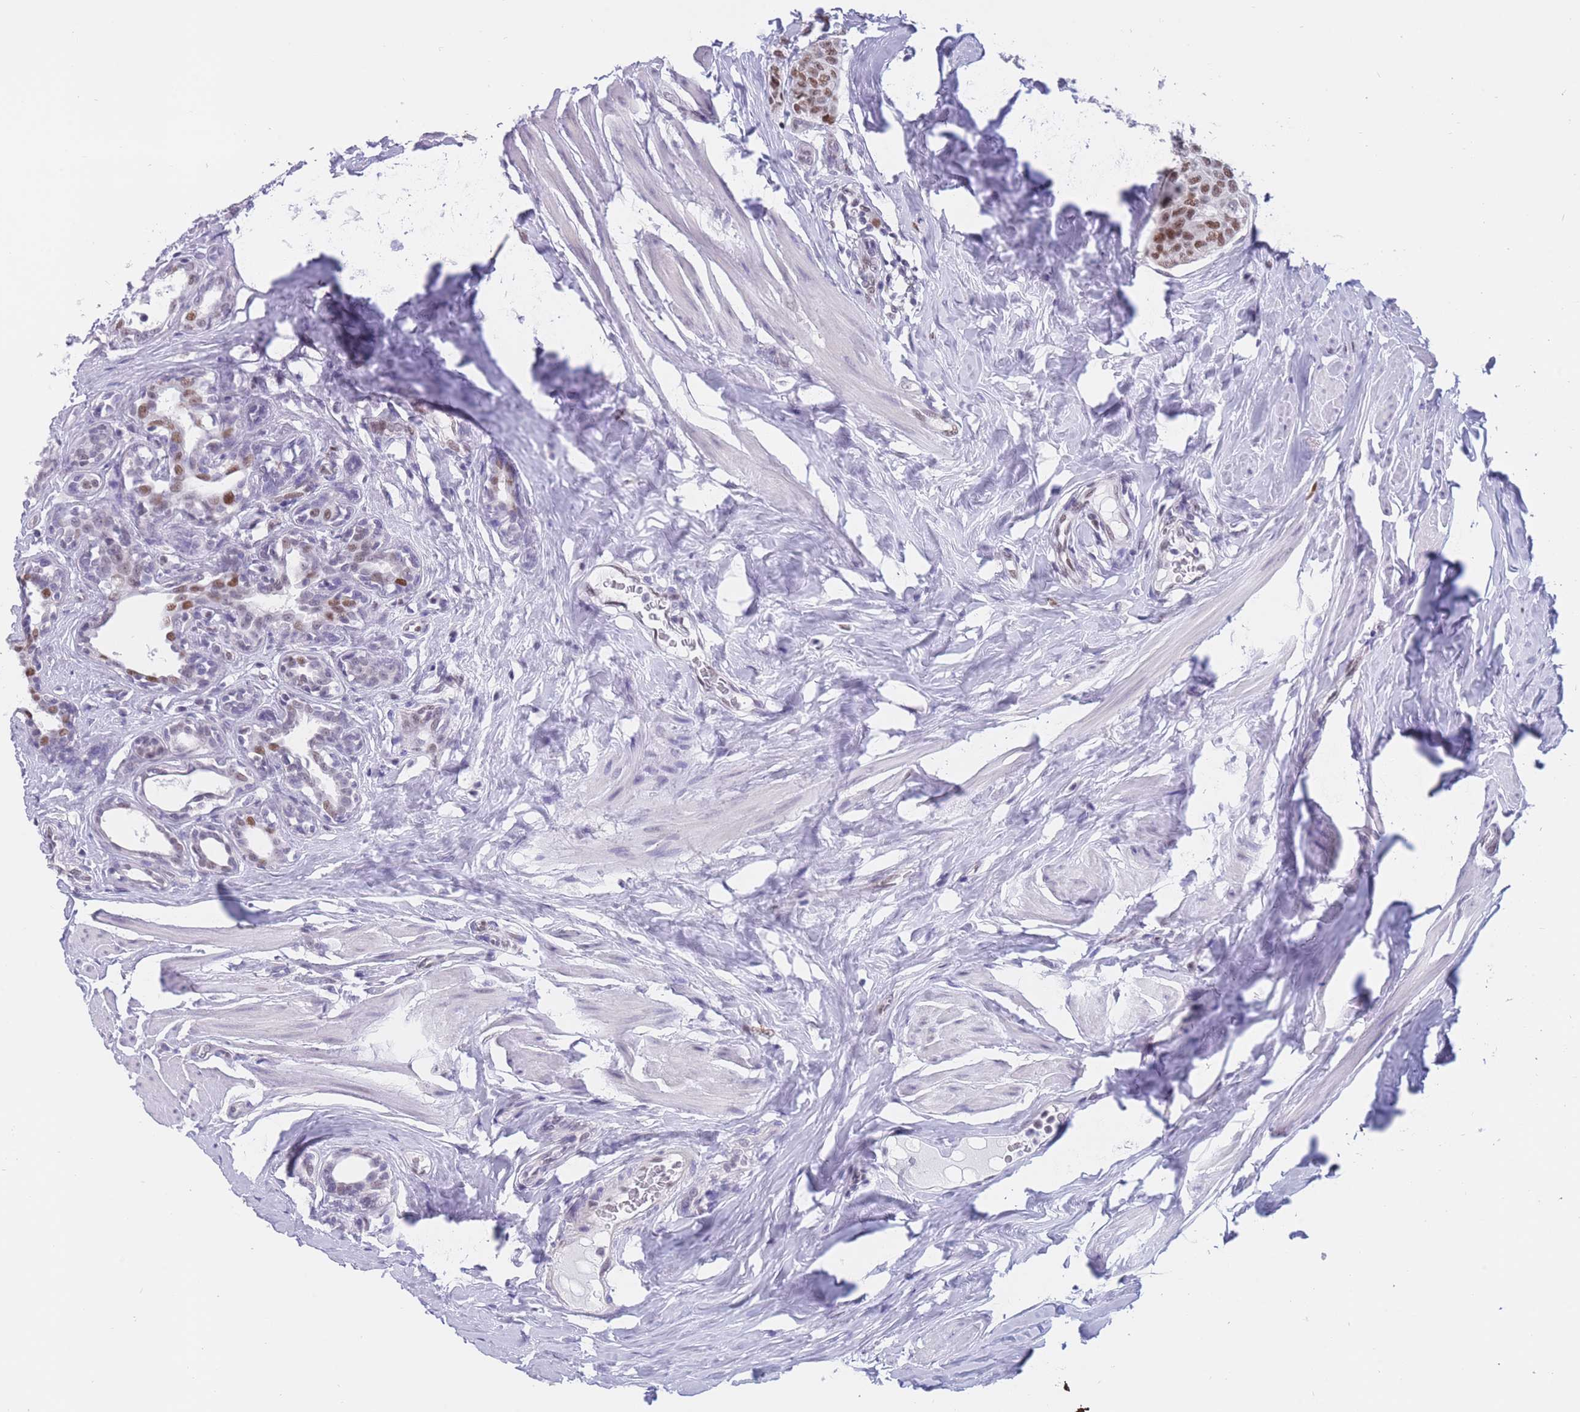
{"staining": {"intensity": "moderate", "quantity": "<25%", "location": "nuclear"}, "tissue": "breast cancer", "cell_type": "Tumor cells", "image_type": "cancer", "snomed": [{"axis": "morphology", "description": "Duct carcinoma"}, {"axis": "topography", "description": "Breast"}], "caption": "DAB immunohistochemical staining of human breast intraductal carcinoma shows moderate nuclear protein positivity in approximately <25% of tumor cells.", "gene": "NASP", "patient": {"sex": "female", "age": 40}}